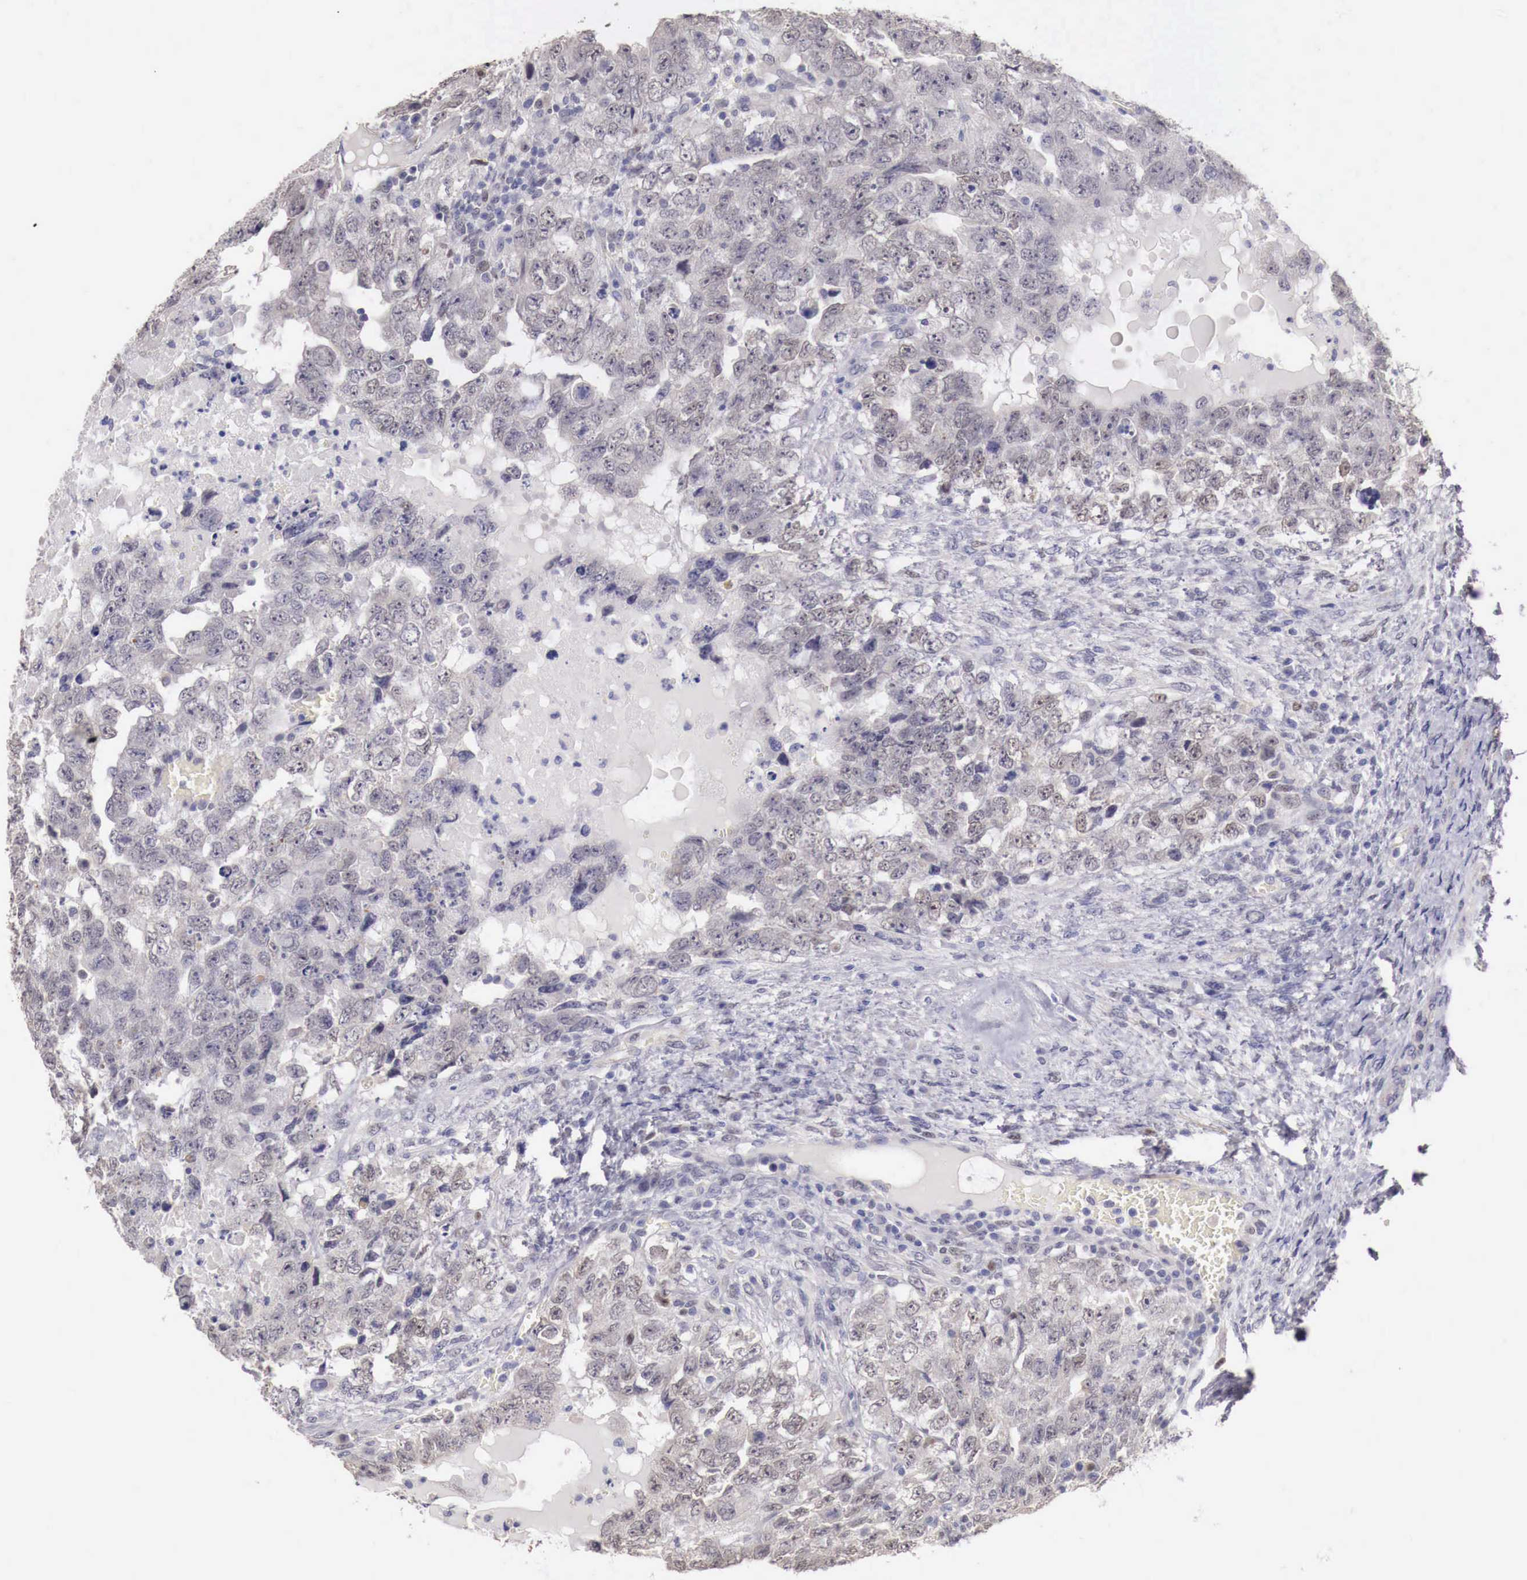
{"staining": {"intensity": "negative", "quantity": "none", "location": "none"}, "tissue": "testis cancer", "cell_type": "Tumor cells", "image_type": "cancer", "snomed": [{"axis": "morphology", "description": "Carcinoma, Embryonal, NOS"}, {"axis": "topography", "description": "Testis"}], "caption": "A high-resolution micrograph shows IHC staining of testis cancer, which reveals no significant positivity in tumor cells.", "gene": "ENOX2", "patient": {"sex": "male", "age": 36}}